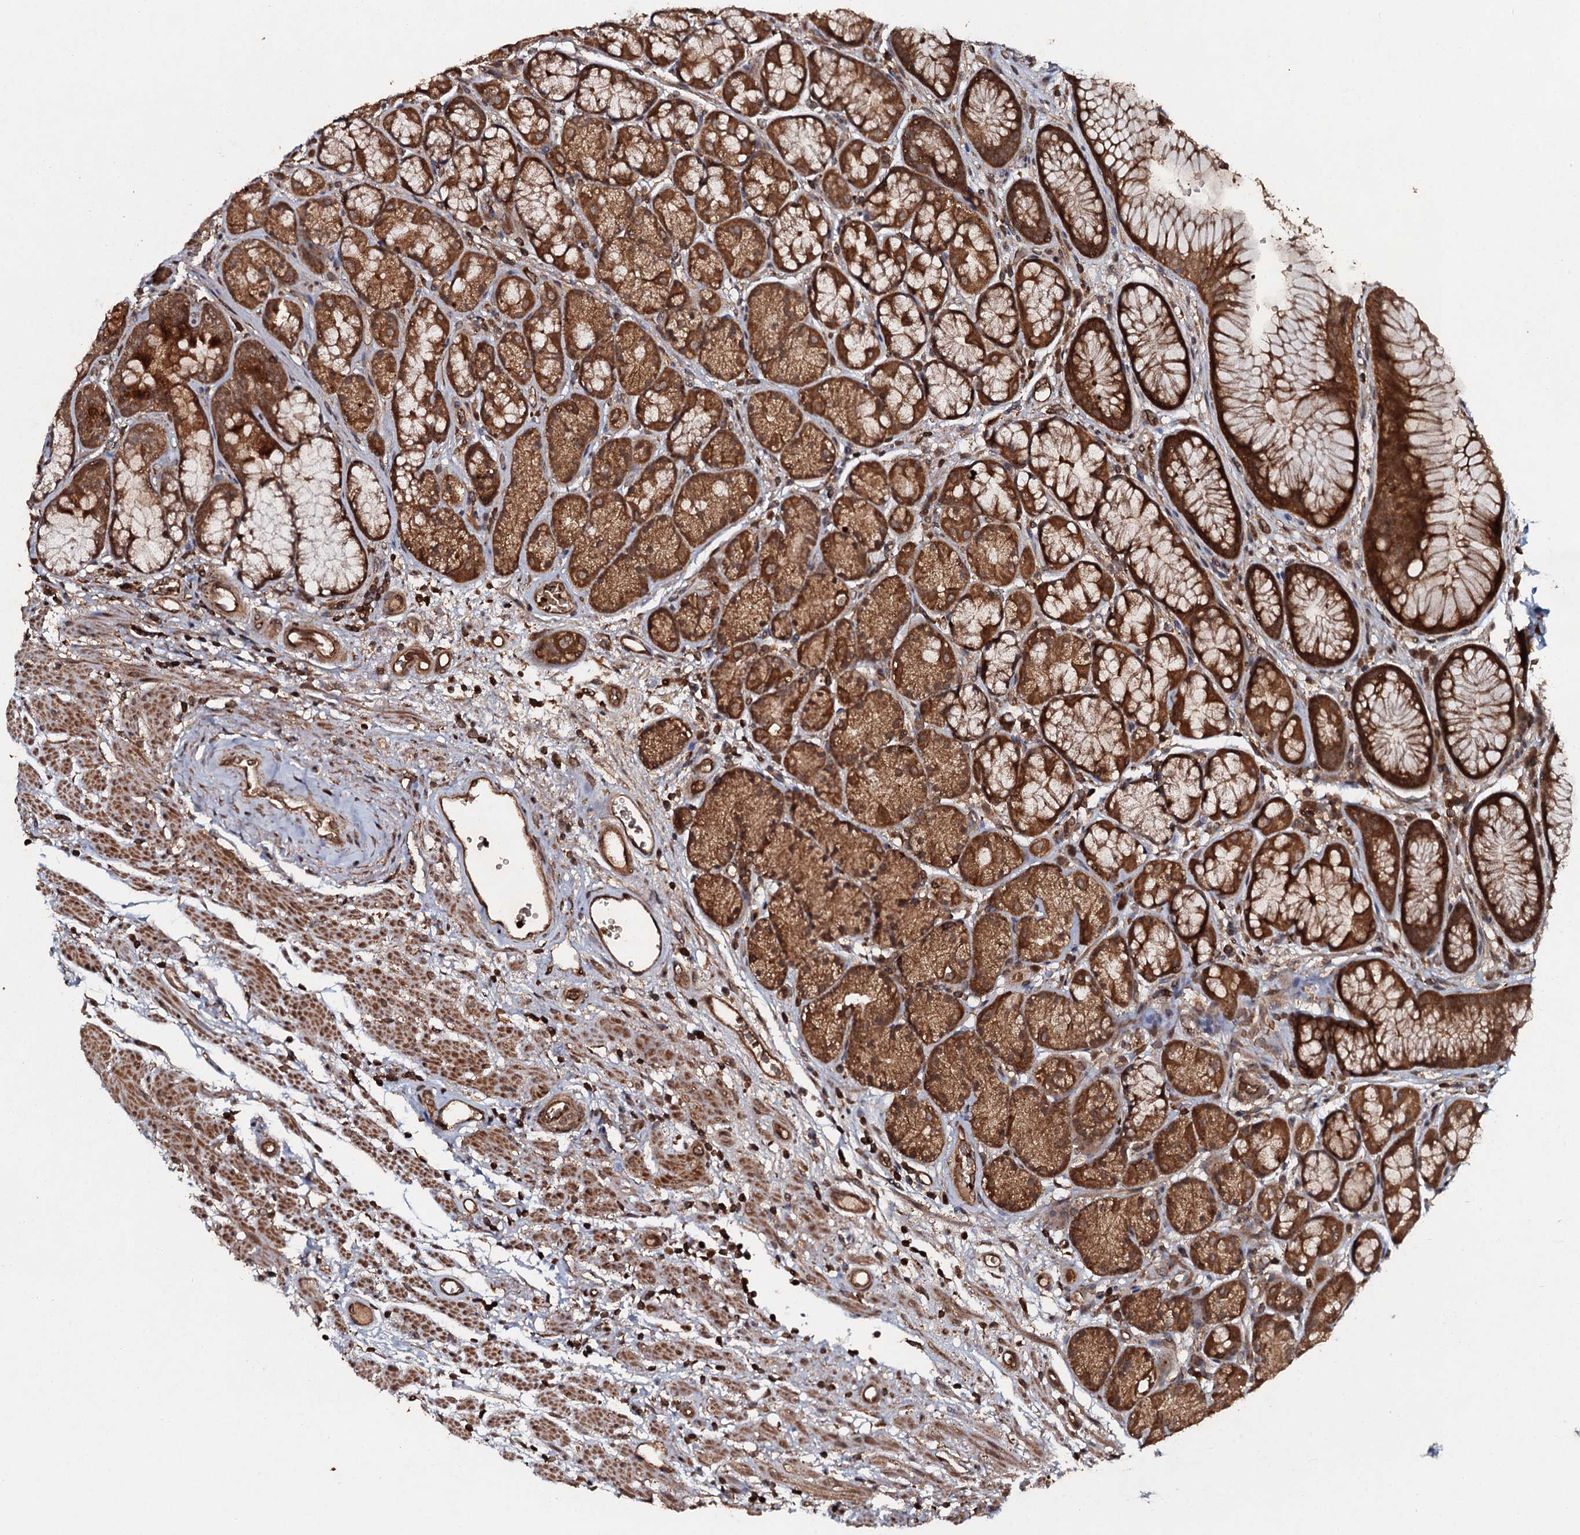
{"staining": {"intensity": "strong", "quantity": ">75%", "location": "cytoplasmic/membranous"}, "tissue": "stomach", "cell_type": "Glandular cells", "image_type": "normal", "snomed": [{"axis": "morphology", "description": "Normal tissue, NOS"}, {"axis": "topography", "description": "Stomach"}], "caption": "Immunohistochemistry (IHC) of normal stomach displays high levels of strong cytoplasmic/membranous staining in approximately >75% of glandular cells. The staining is performed using DAB (3,3'-diaminobenzidine) brown chromogen to label protein expression. The nuclei are counter-stained blue using hematoxylin.", "gene": "ADGRG3", "patient": {"sex": "male", "age": 63}}